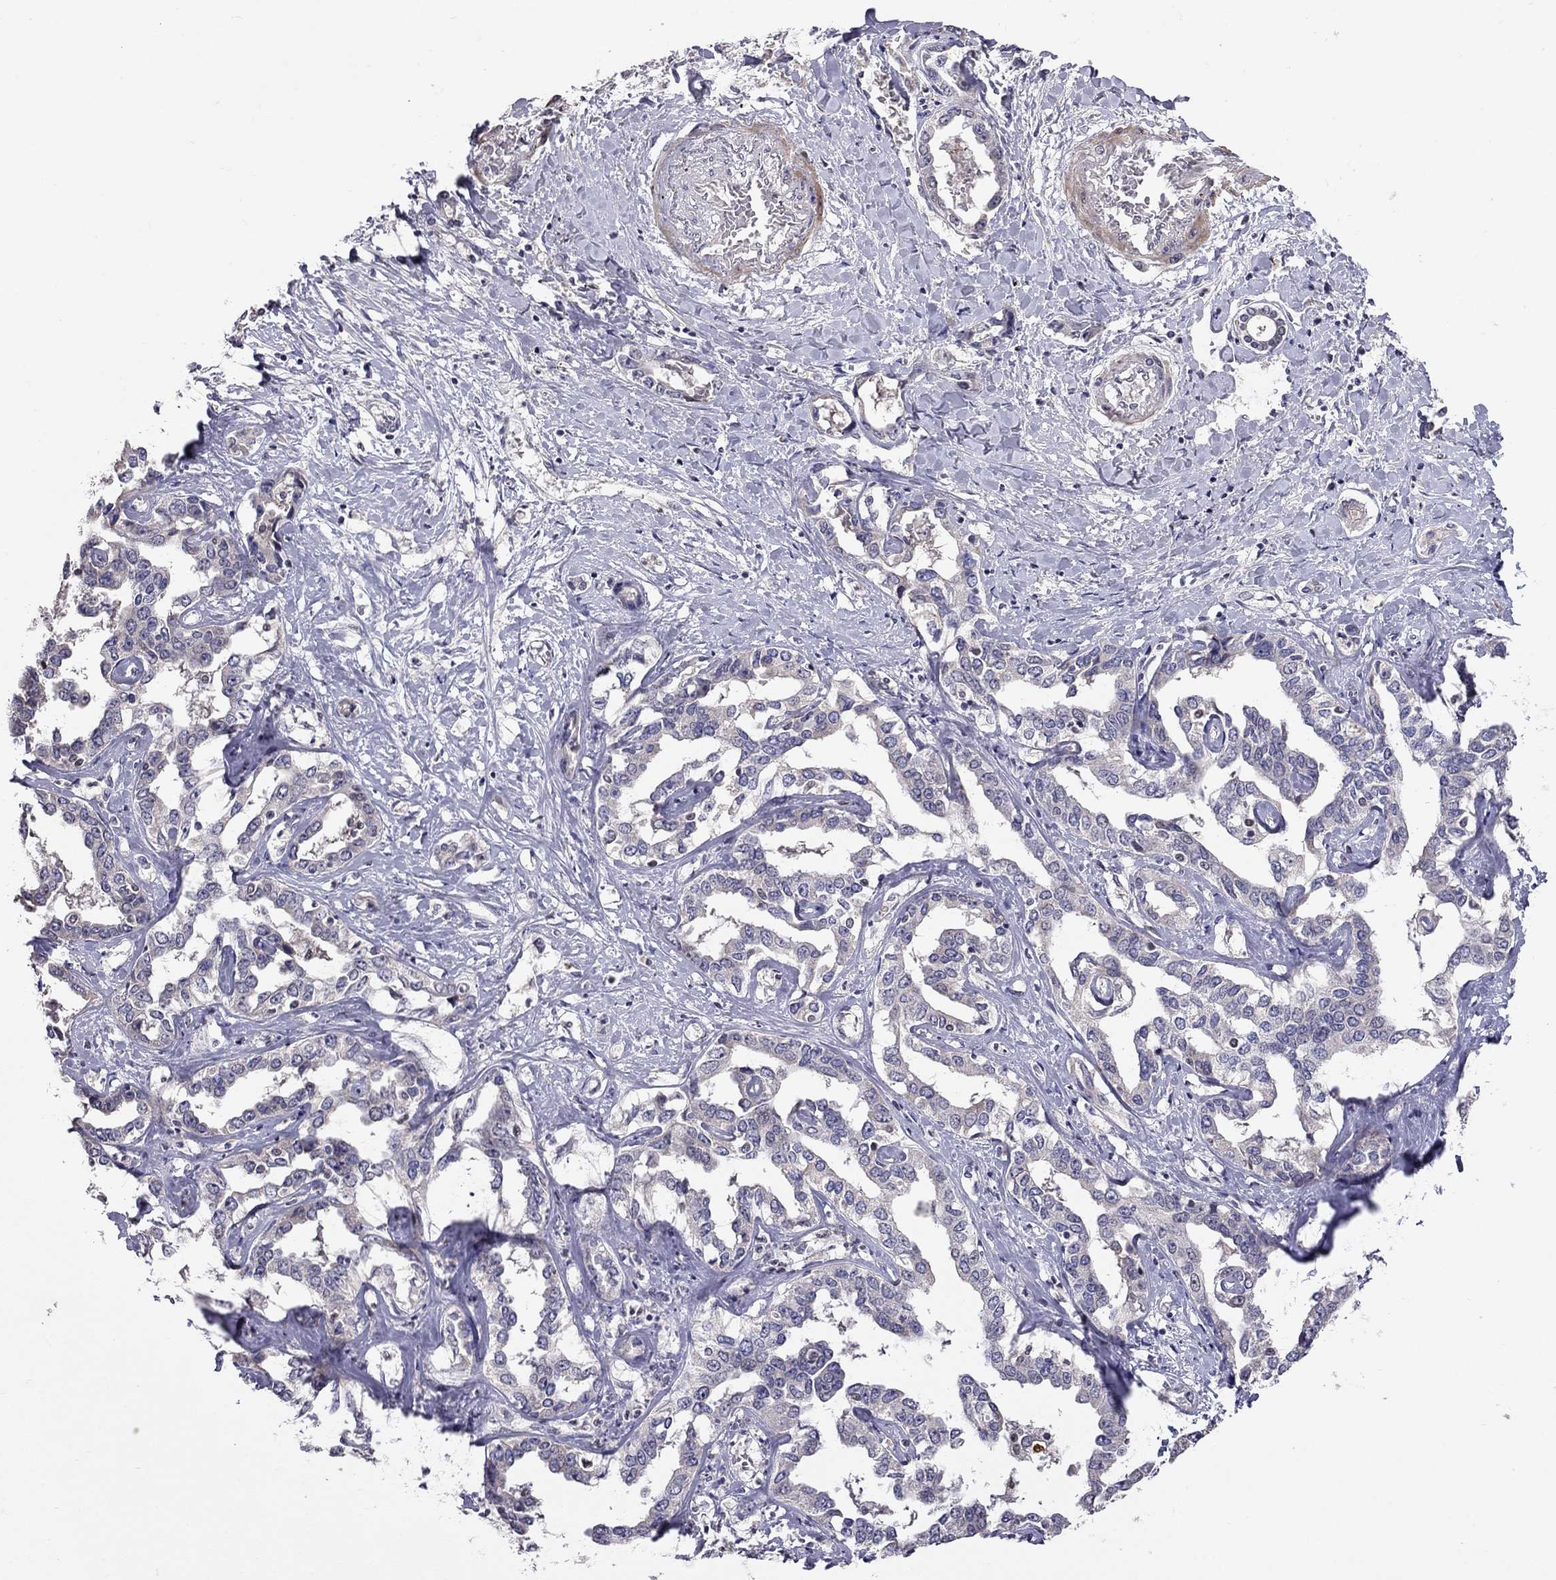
{"staining": {"intensity": "negative", "quantity": "none", "location": "none"}, "tissue": "liver cancer", "cell_type": "Tumor cells", "image_type": "cancer", "snomed": [{"axis": "morphology", "description": "Cholangiocarcinoma"}, {"axis": "topography", "description": "Liver"}], "caption": "This is an IHC image of liver cancer. There is no expression in tumor cells.", "gene": "LRRC39", "patient": {"sex": "male", "age": 59}}